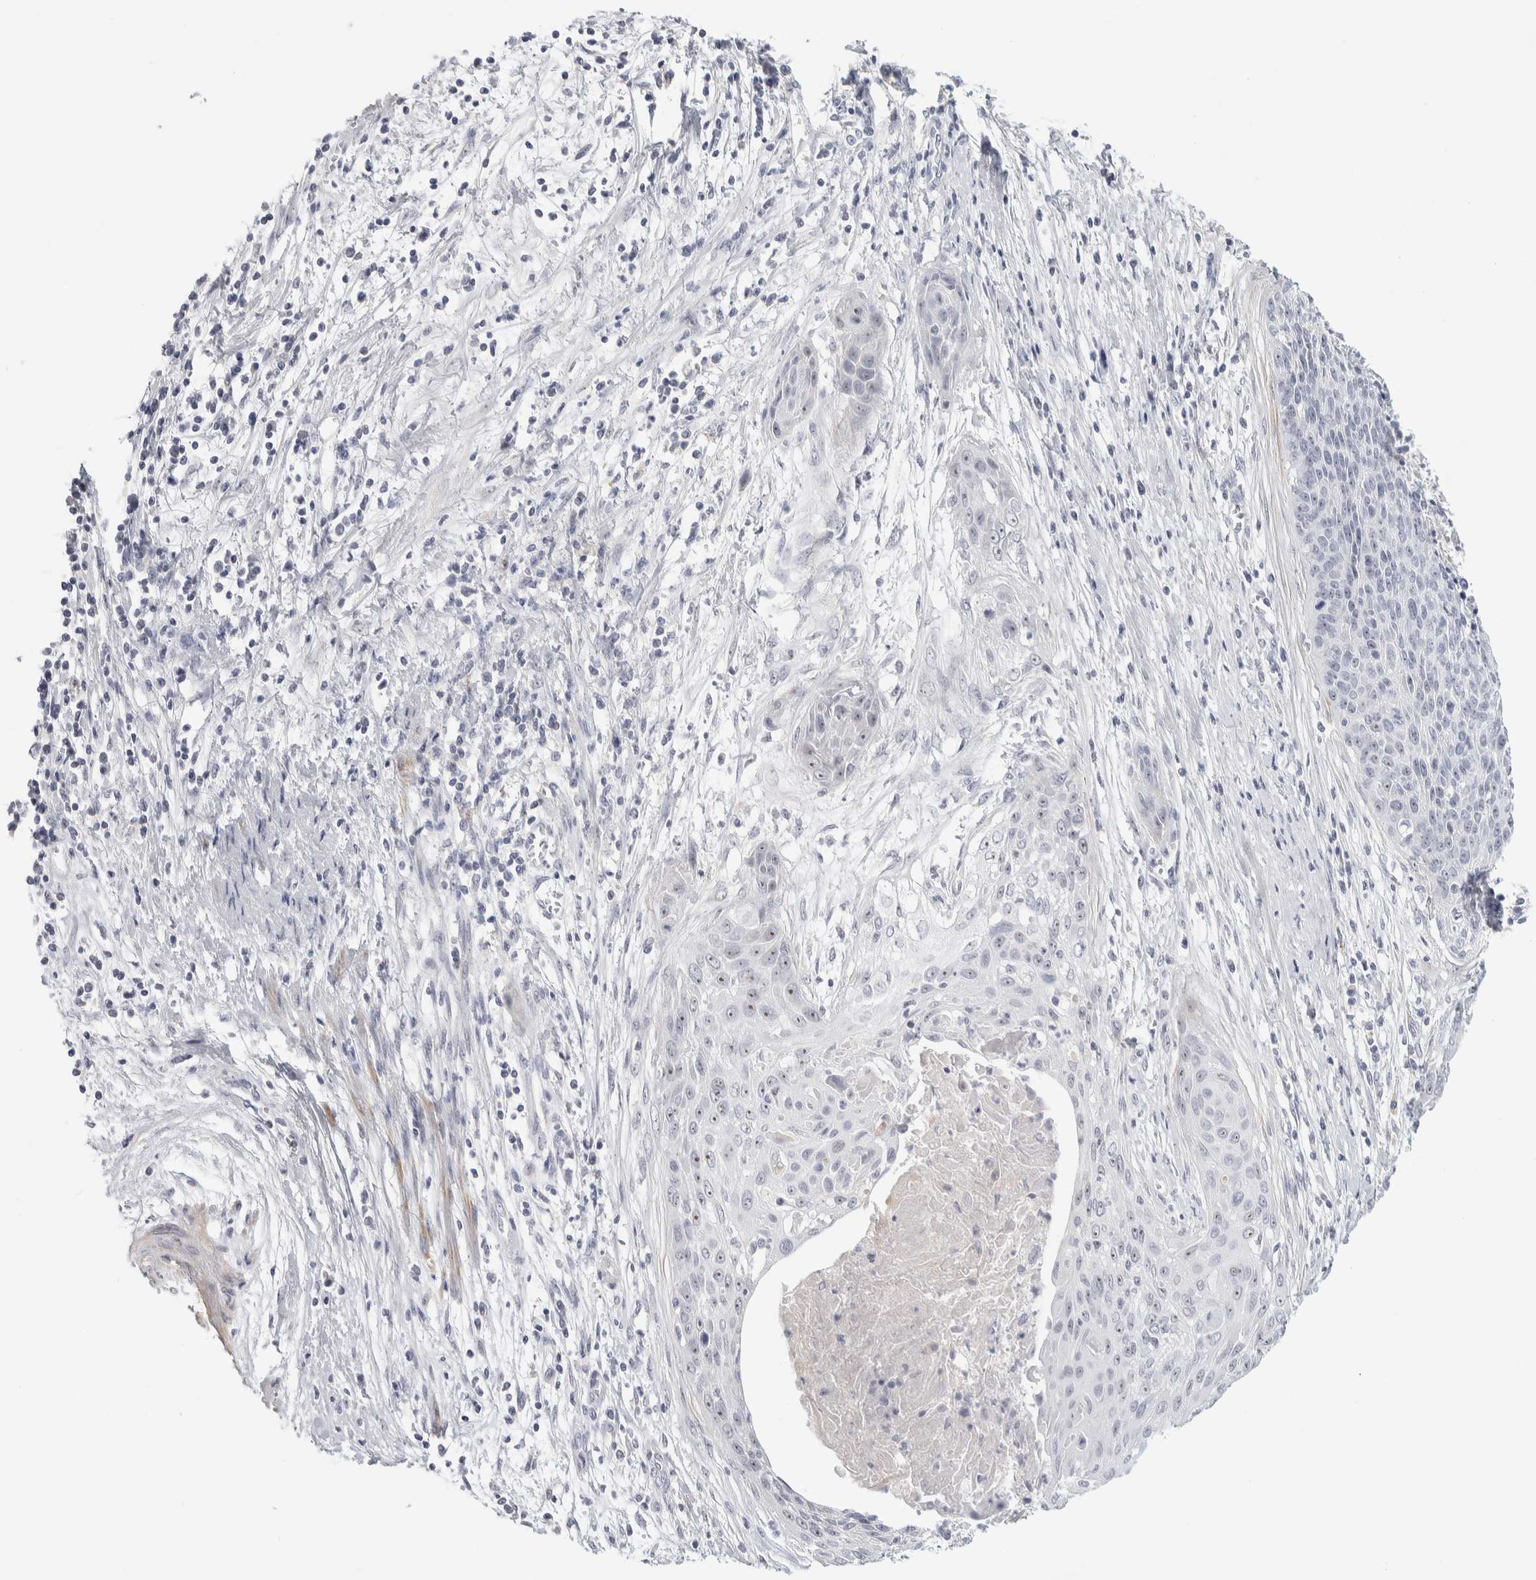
{"staining": {"intensity": "moderate", "quantity": "25%-75%", "location": "nuclear"}, "tissue": "cervical cancer", "cell_type": "Tumor cells", "image_type": "cancer", "snomed": [{"axis": "morphology", "description": "Squamous cell carcinoma, NOS"}, {"axis": "topography", "description": "Cervix"}], "caption": "The micrograph reveals a brown stain indicating the presence of a protein in the nuclear of tumor cells in cervical cancer (squamous cell carcinoma). Immunohistochemistry (ihc) stains the protein in brown and the nuclei are stained blue.", "gene": "DCXR", "patient": {"sex": "female", "age": 55}}